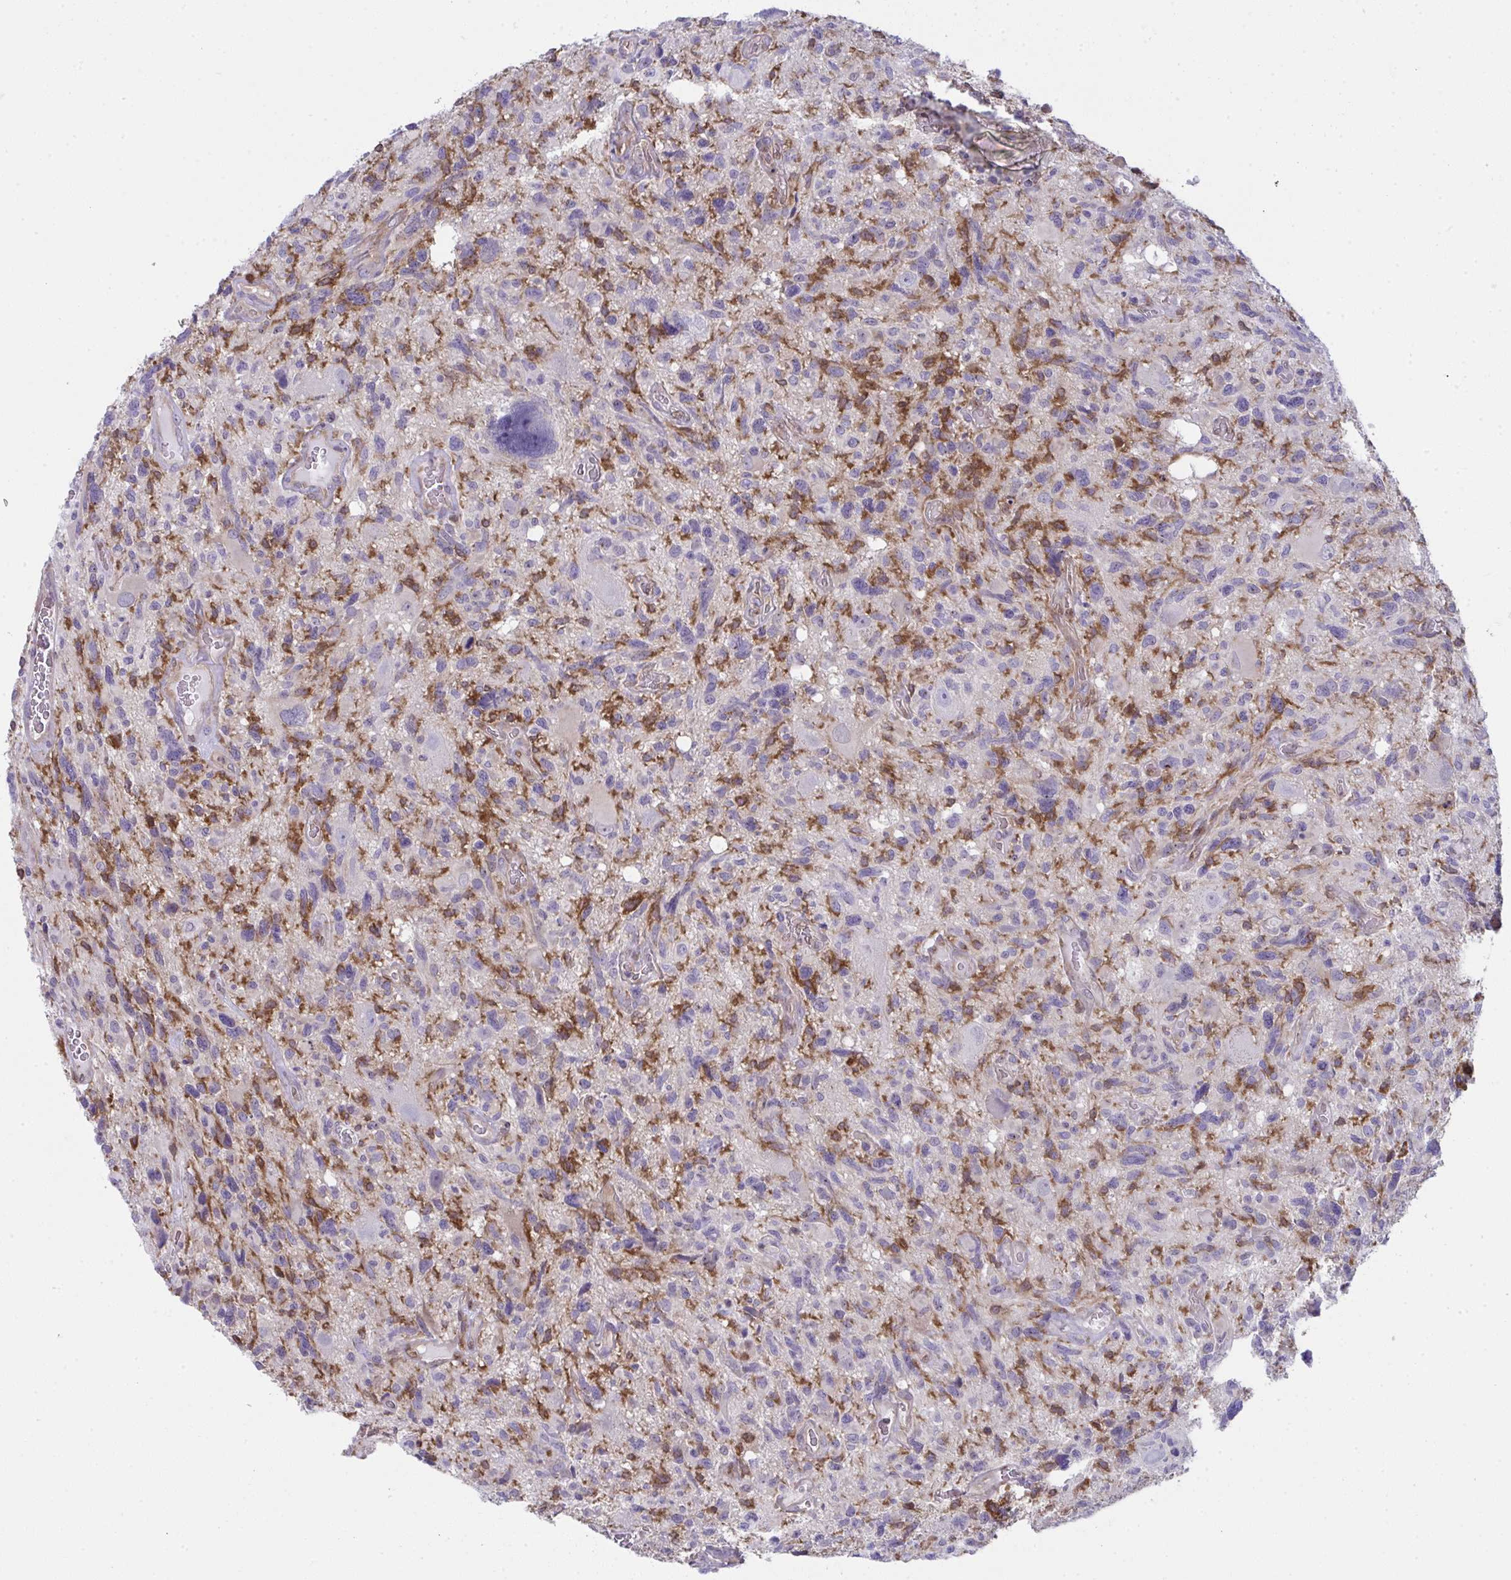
{"staining": {"intensity": "moderate", "quantity": "25%-75%", "location": "cytoplasmic/membranous,nuclear"}, "tissue": "glioma", "cell_type": "Tumor cells", "image_type": "cancer", "snomed": [{"axis": "morphology", "description": "Glioma, malignant, High grade"}, {"axis": "topography", "description": "Brain"}], "caption": "IHC of malignant glioma (high-grade) displays medium levels of moderate cytoplasmic/membranous and nuclear positivity in approximately 25%-75% of tumor cells.", "gene": "ALDH16A1", "patient": {"sex": "male", "age": 49}}